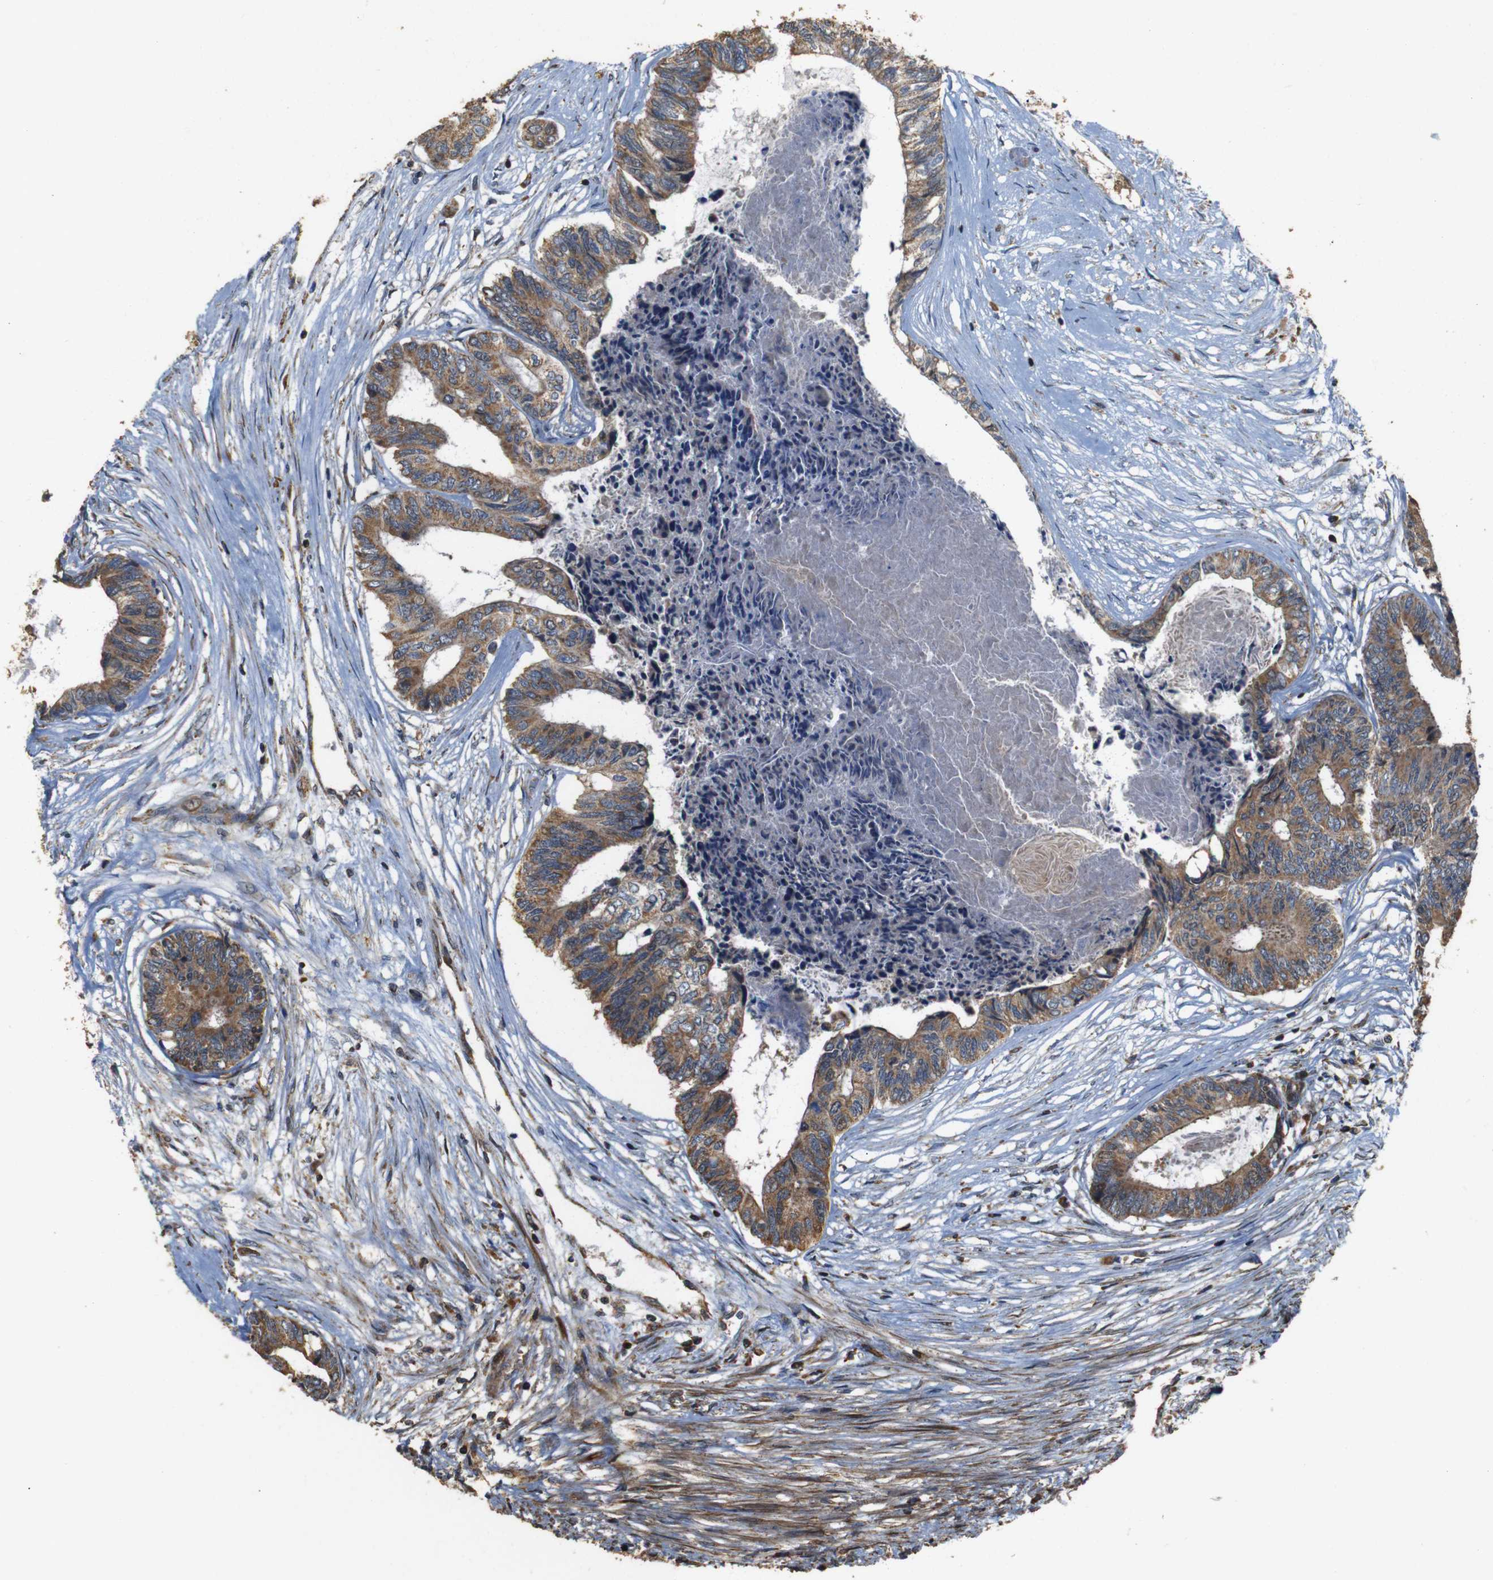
{"staining": {"intensity": "moderate", "quantity": ">75%", "location": "cytoplasmic/membranous"}, "tissue": "colorectal cancer", "cell_type": "Tumor cells", "image_type": "cancer", "snomed": [{"axis": "morphology", "description": "Adenocarcinoma, NOS"}, {"axis": "topography", "description": "Rectum"}], "caption": "Approximately >75% of tumor cells in colorectal cancer (adenocarcinoma) show moderate cytoplasmic/membranous protein staining as visualized by brown immunohistochemical staining.", "gene": "SNN", "patient": {"sex": "male", "age": 63}}